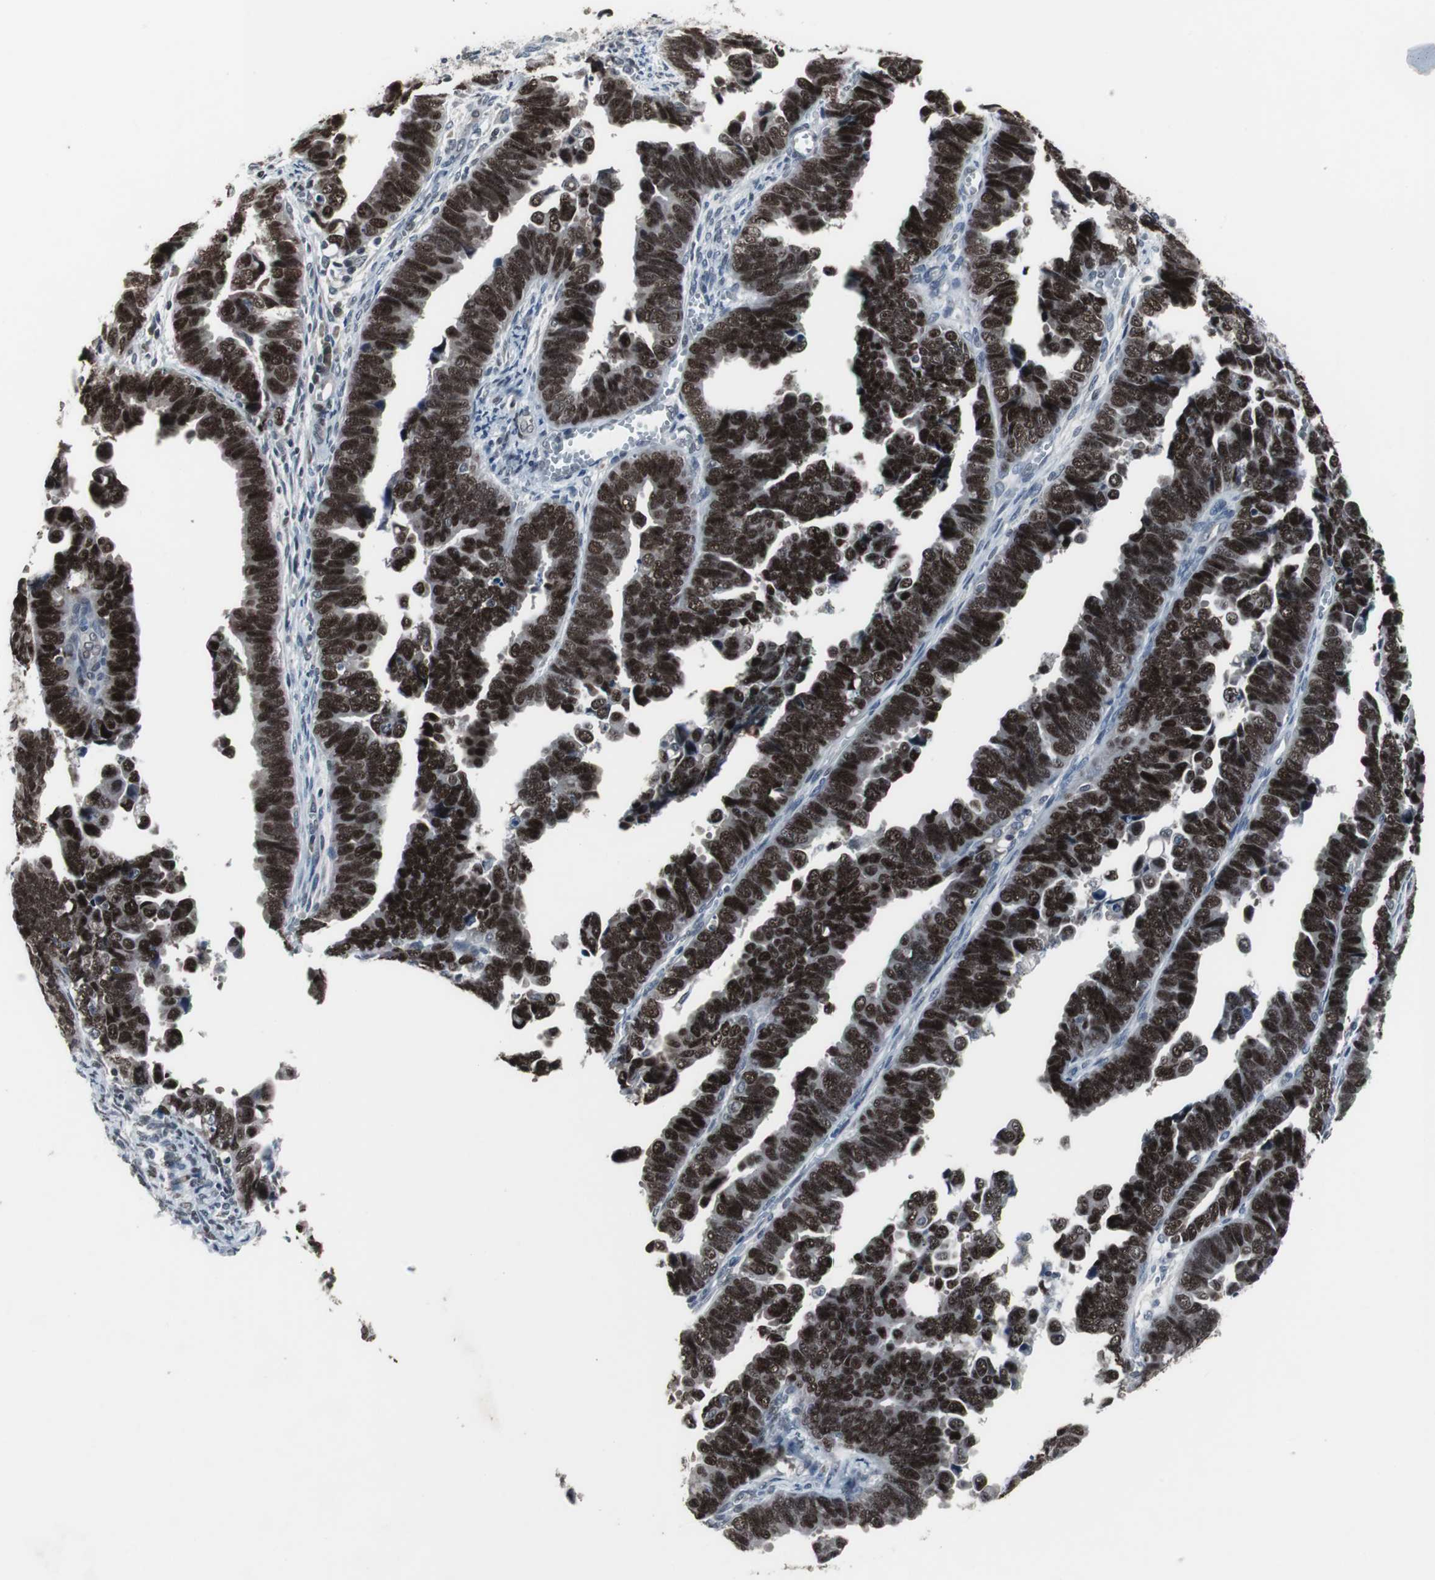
{"staining": {"intensity": "strong", "quantity": ">75%", "location": "nuclear"}, "tissue": "endometrial cancer", "cell_type": "Tumor cells", "image_type": "cancer", "snomed": [{"axis": "morphology", "description": "Adenocarcinoma, NOS"}, {"axis": "topography", "description": "Endometrium"}], "caption": "Tumor cells reveal high levels of strong nuclear positivity in approximately >75% of cells in adenocarcinoma (endometrial). Using DAB (brown) and hematoxylin (blue) stains, captured at high magnification using brightfield microscopy.", "gene": "FOXP4", "patient": {"sex": "female", "age": 75}}